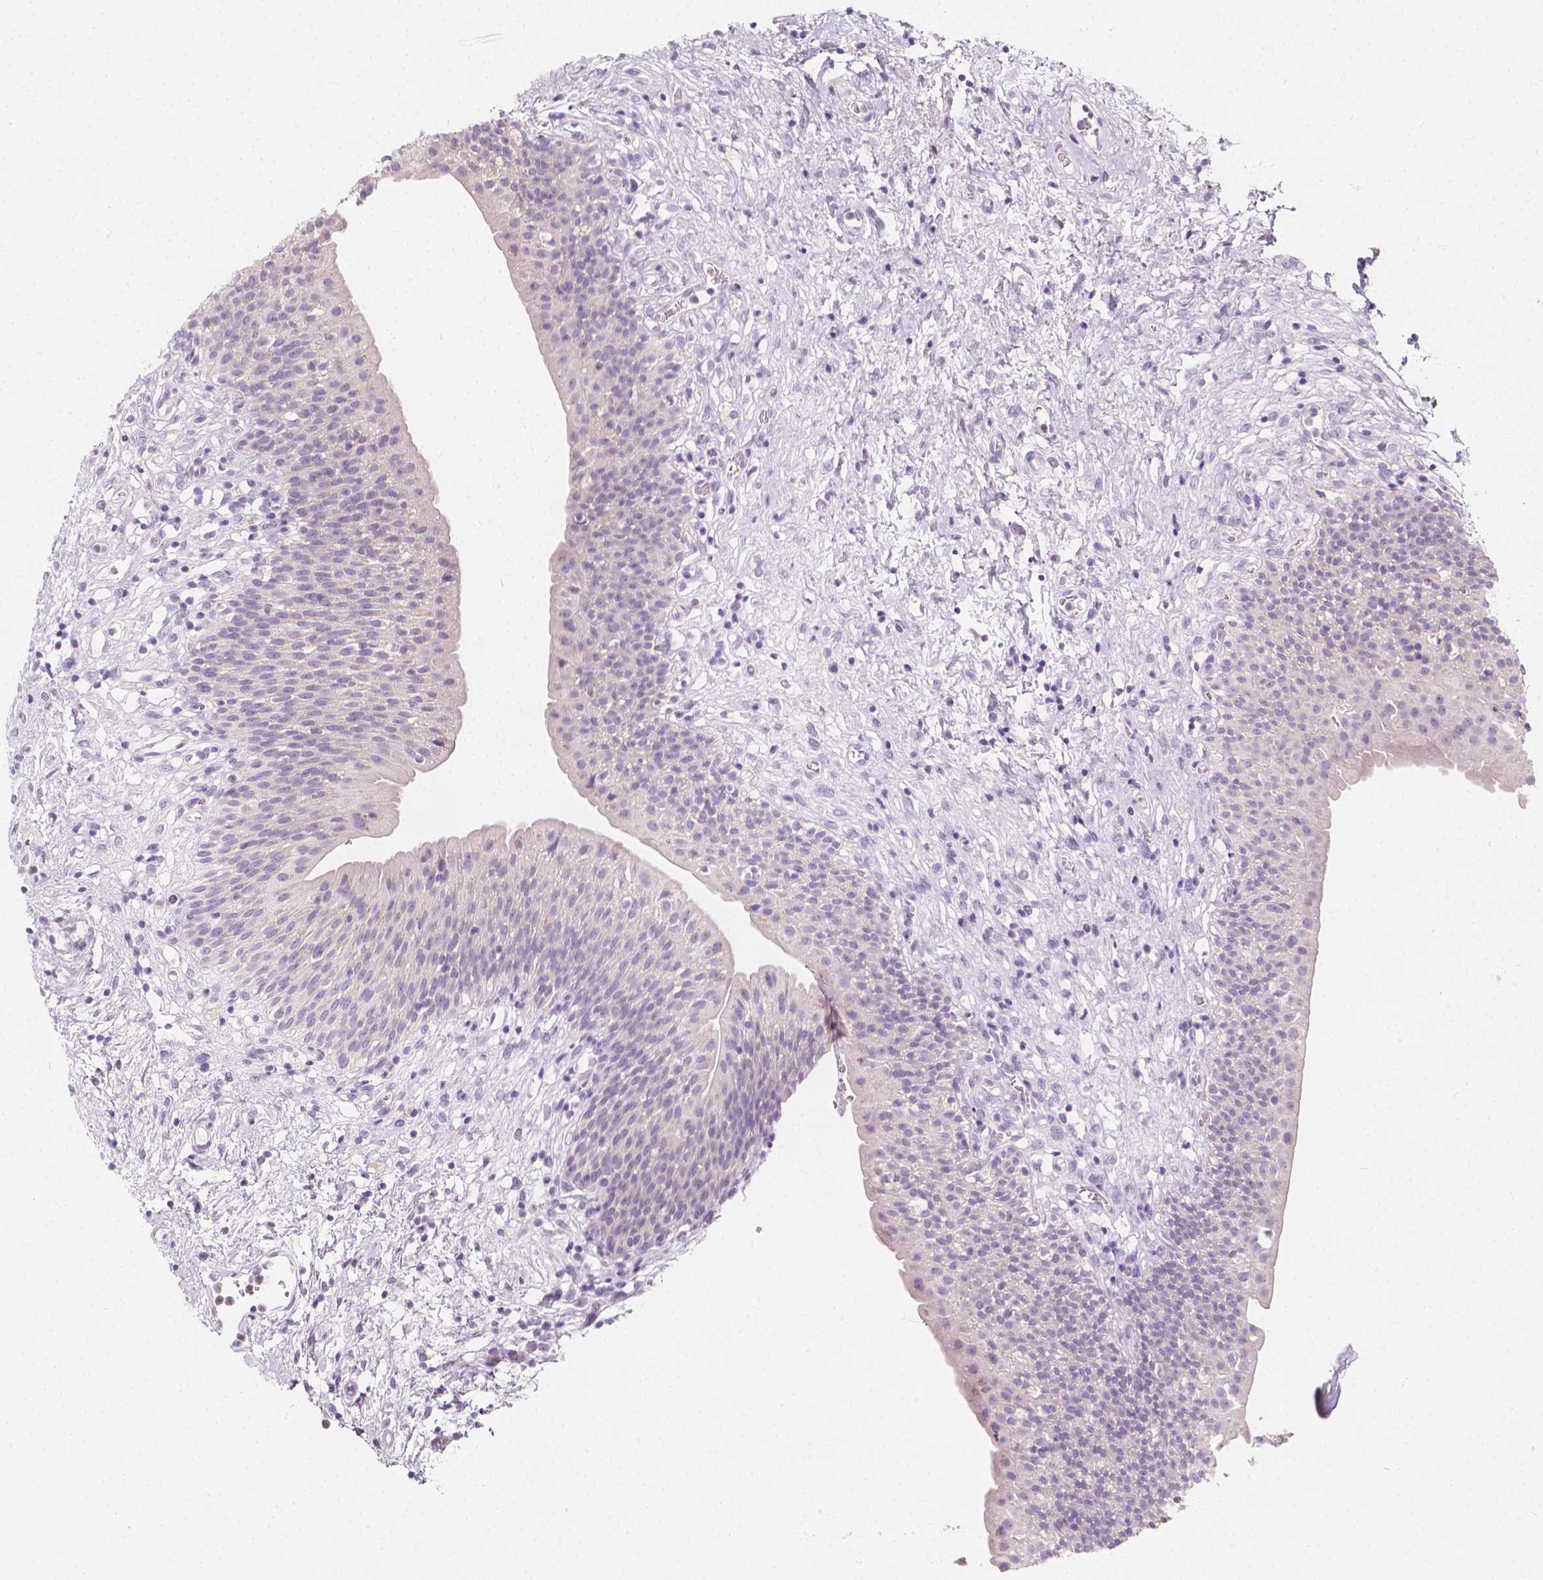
{"staining": {"intensity": "negative", "quantity": "none", "location": "none"}, "tissue": "urinary bladder", "cell_type": "Urothelial cells", "image_type": "normal", "snomed": [{"axis": "morphology", "description": "Normal tissue, NOS"}, {"axis": "topography", "description": "Urinary bladder"}], "caption": "A photomicrograph of urinary bladder stained for a protein exhibits no brown staining in urothelial cells. (DAB immunohistochemistry visualized using brightfield microscopy, high magnification).", "gene": "RBFOX1", "patient": {"sex": "male", "age": 76}}